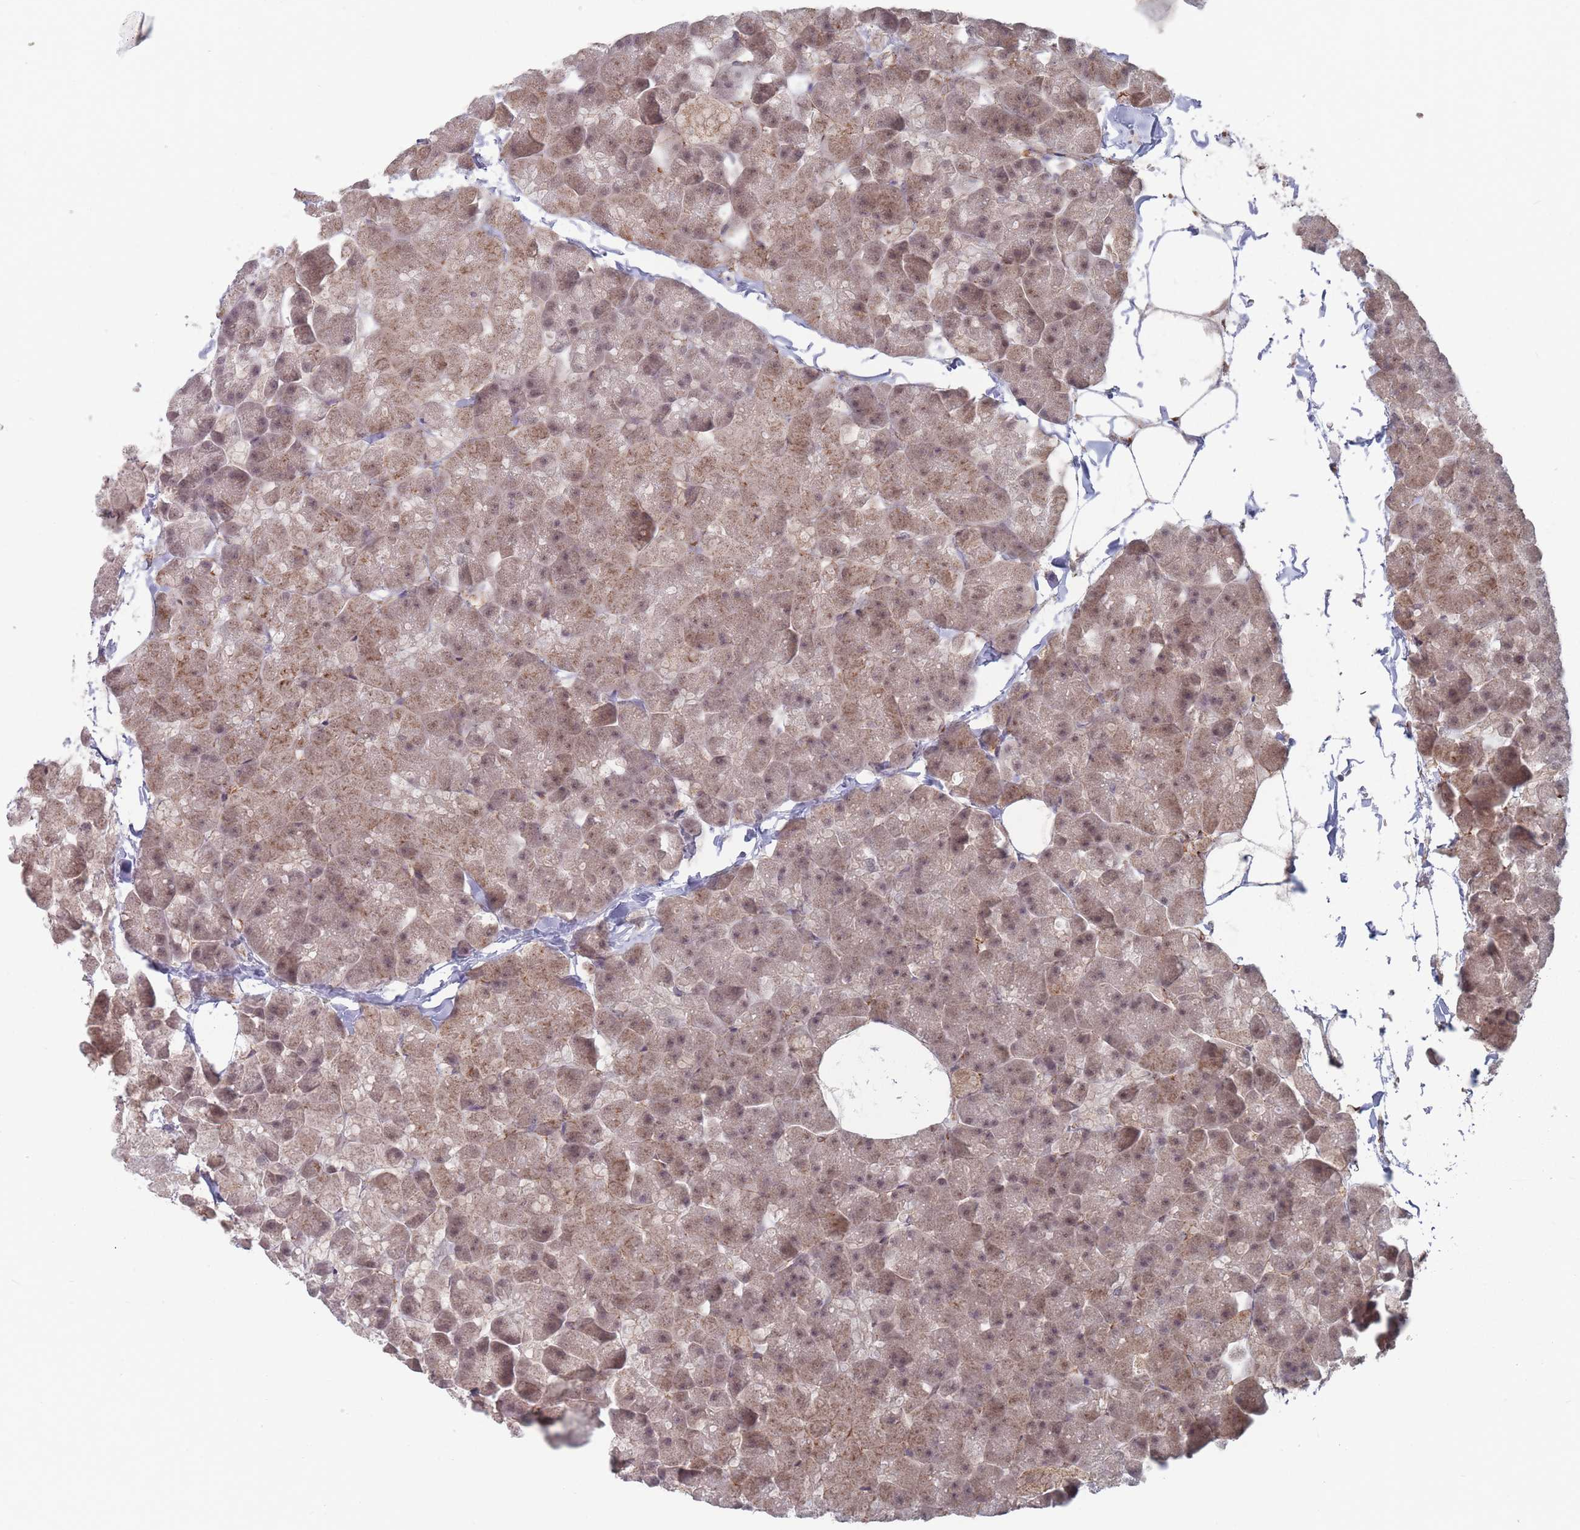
{"staining": {"intensity": "weak", "quantity": ">75%", "location": "cytoplasmic/membranous,nuclear"}, "tissue": "pancreas", "cell_type": "Exocrine glandular cells", "image_type": "normal", "snomed": [{"axis": "morphology", "description": "Normal tissue, NOS"}, {"axis": "topography", "description": "Pancreas"}], "caption": "Pancreas stained with IHC displays weak cytoplasmic/membranous,nuclear expression in about >75% of exocrine glandular cells.", "gene": "CNTRL", "patient": {"sex": "male", "age": 35}}